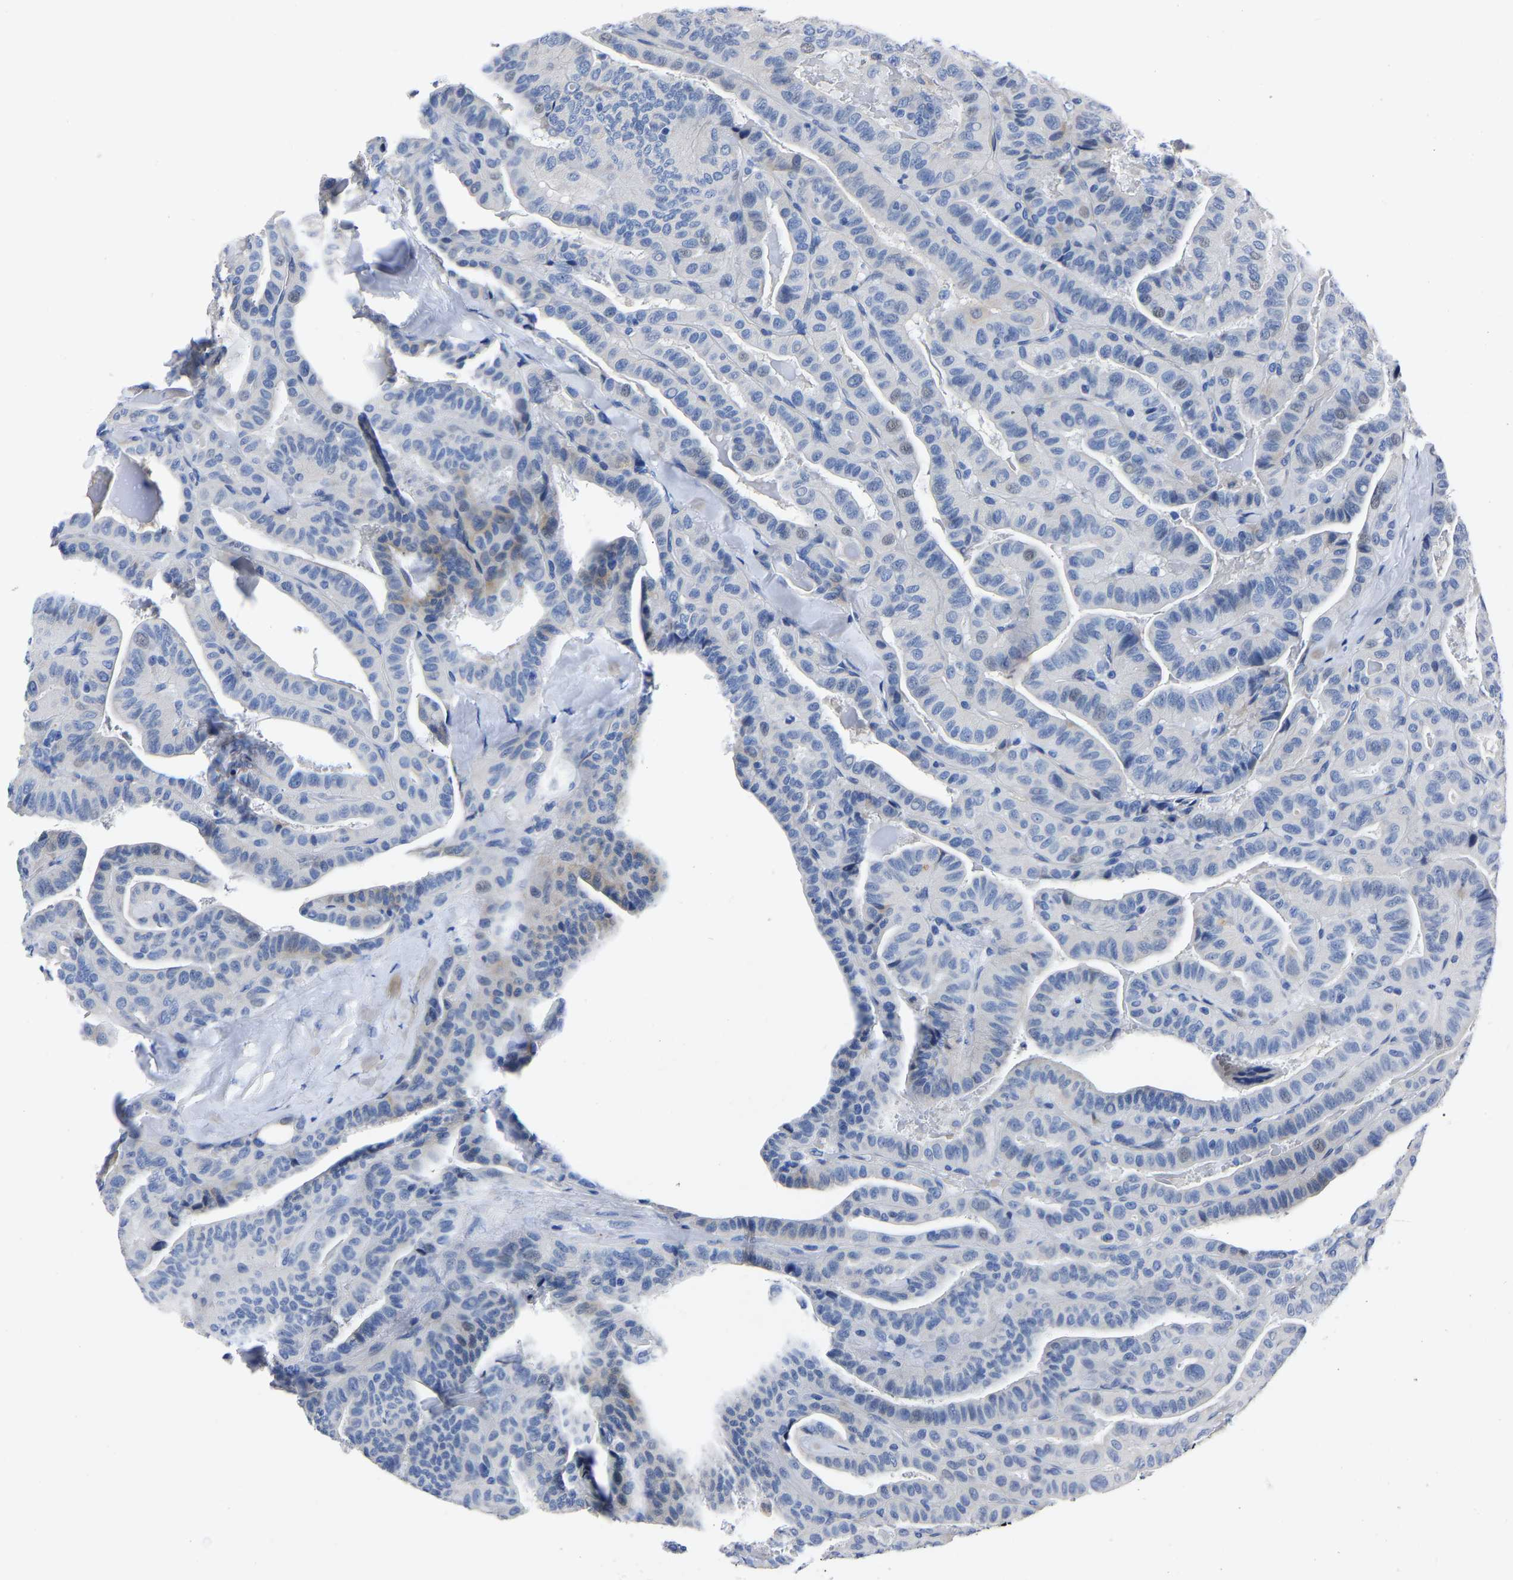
{"staining": {"intensity": "negative", "quantity": "none", "location": "none"}, "tissue": "thyroid cancer", "cell_type": "Tumor cells", "image_type": "cancer", "snomed": [{"axis": "morphology", "description": "Papillary adenocarcinoma, NOS"}, {"axis": "topography", "description": "Thyroid gland"}], "caption": "High magnification brightfield microscopy of thyroid papillary adenocarcinoma stained with DAB (3,3'-diaminobenzidine) (brown) and counterstained with hematoxylin (blue): tumor cells show no significant positivity.", "gene": "MOV10L1", "patient": {"sex": "male", "age": 77}}